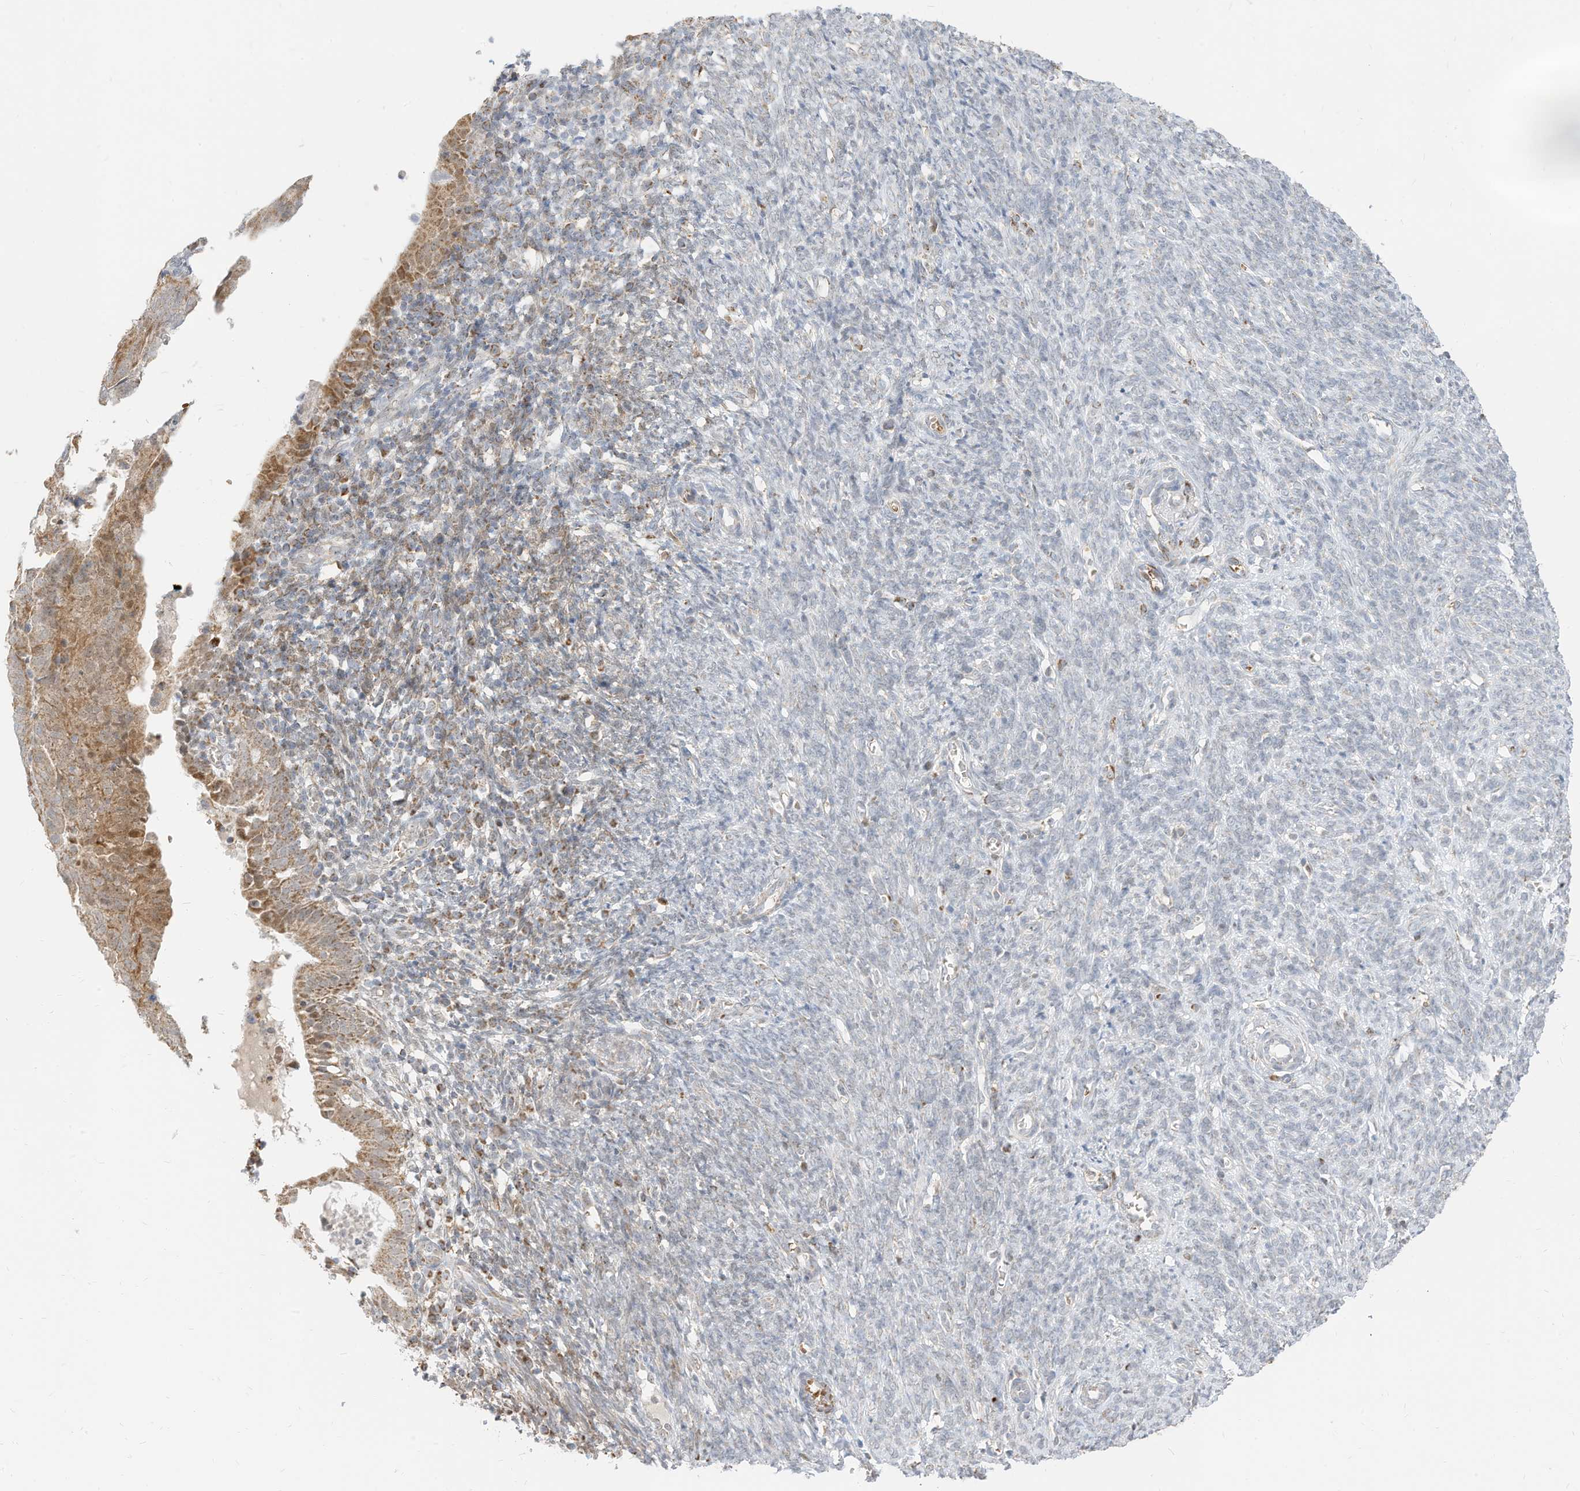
{"staining": {"intensity": "moderate", "quantity": ">75%", "location": "cytoplasmic/membranous"}, "tissue": "endometrial cancer", "cell_type": "Tumor cells", "image_type": "cancer", "snomed": [{"axis": "morphology", "description": "Adenocarcinoma, NOS"}, {"axis": "topography", "description": "Uterus"}], "caption": "Immunohistochemistry (IHC) of human endometrial cancer (adenocarcinoma) demonstrates medium levels of moderate cytoplasmic/membranous positivity in about >75% of tumor cells. The staining was performed using DAB to visualize the protein expression in brown, while the nuclei were stained in blue with hematoxylin (Magnification: 20x).", "gene": "MTUS2", "patient": {"sex": "female", "age": 77}}